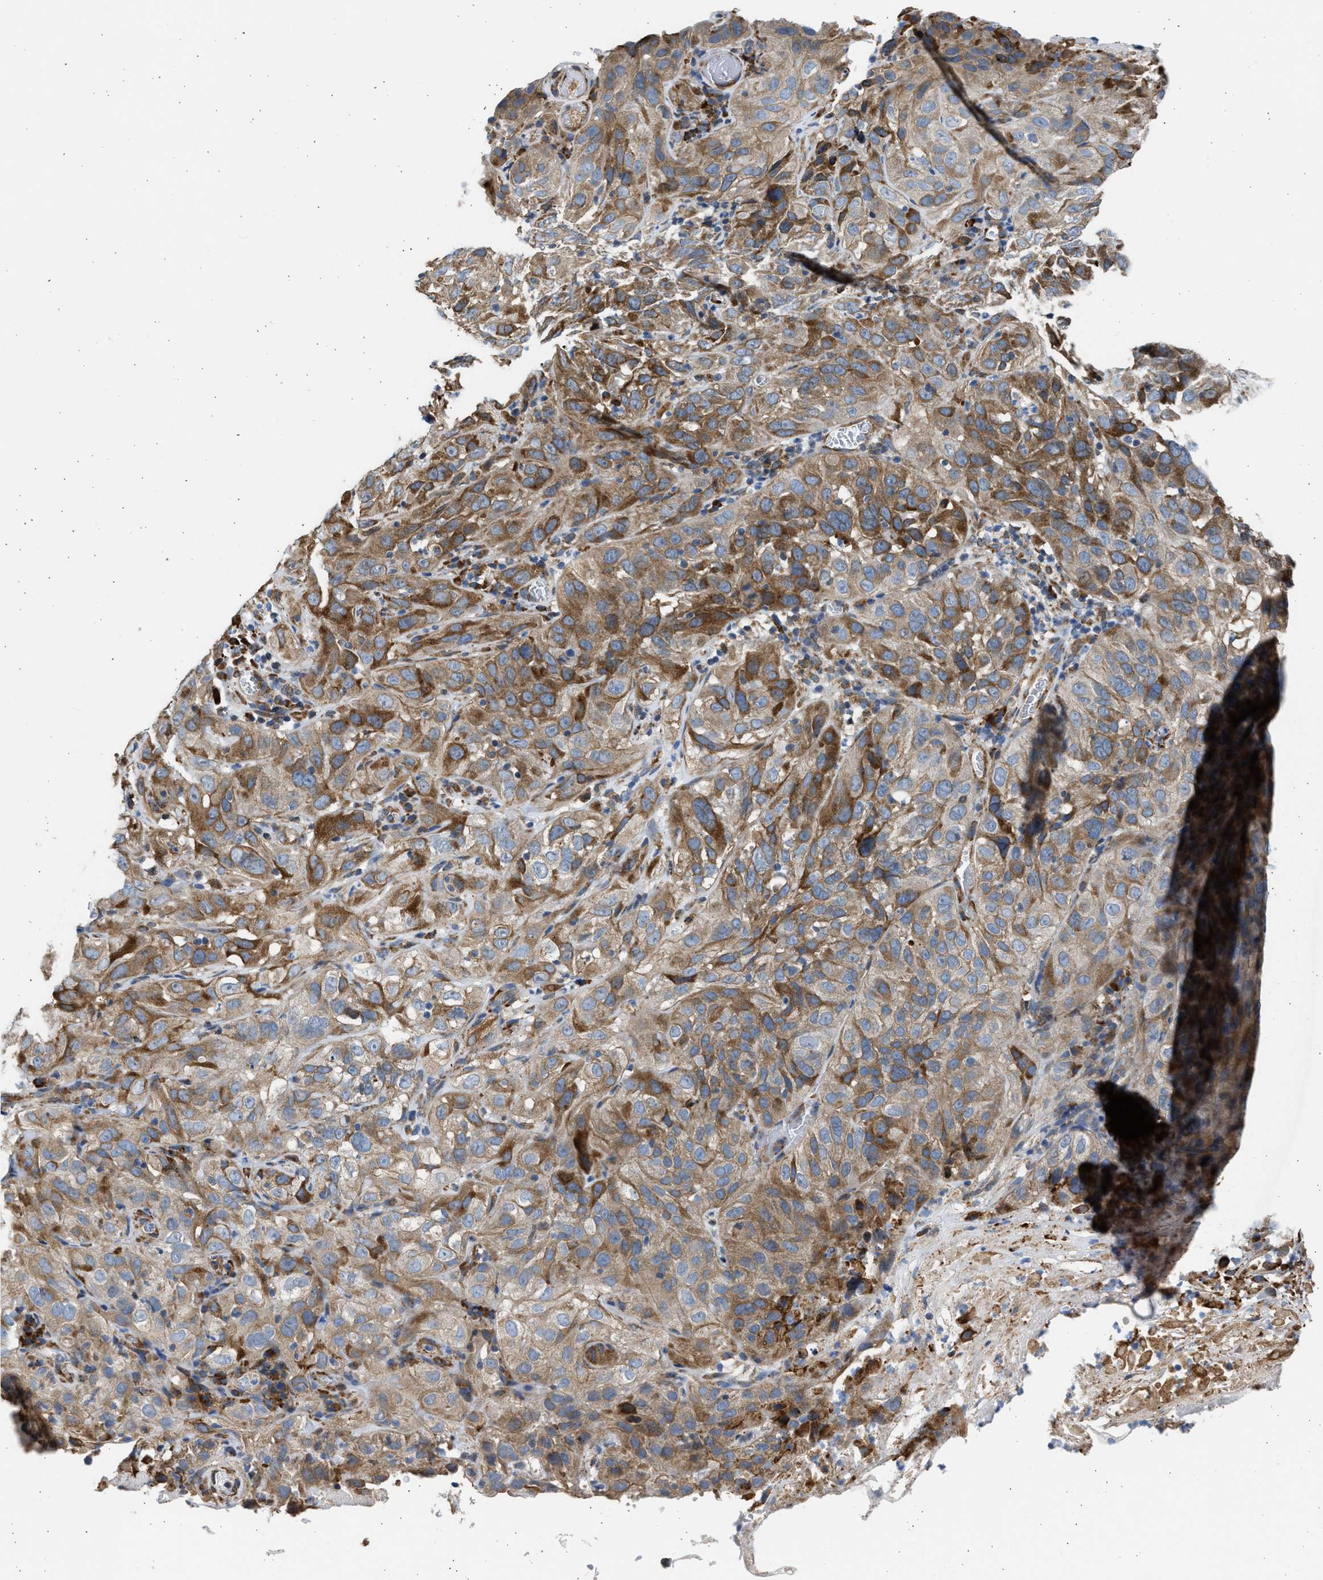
{"staining": {"intensity": "moderate", "quantity": ">75%", "location": "cytoplasmic/membranous"}, "tissue": "cervical cancer", "cell_type": "Tumor cells", "image_type": "cancer", "snomed": [{"axis": "morphology", "description": "Squamous cell carcinoma, NOS"}, {"axis": "topography", "description": "Cervix"}], "caption": "About >75% of tumor cells in cervical cancer display moderate cytoplasmic/membranous protein positivity as visualized by brown immunohistochemical staining.", "gene": "PLD2", "patient": {"sex": "female", "age": 32}}